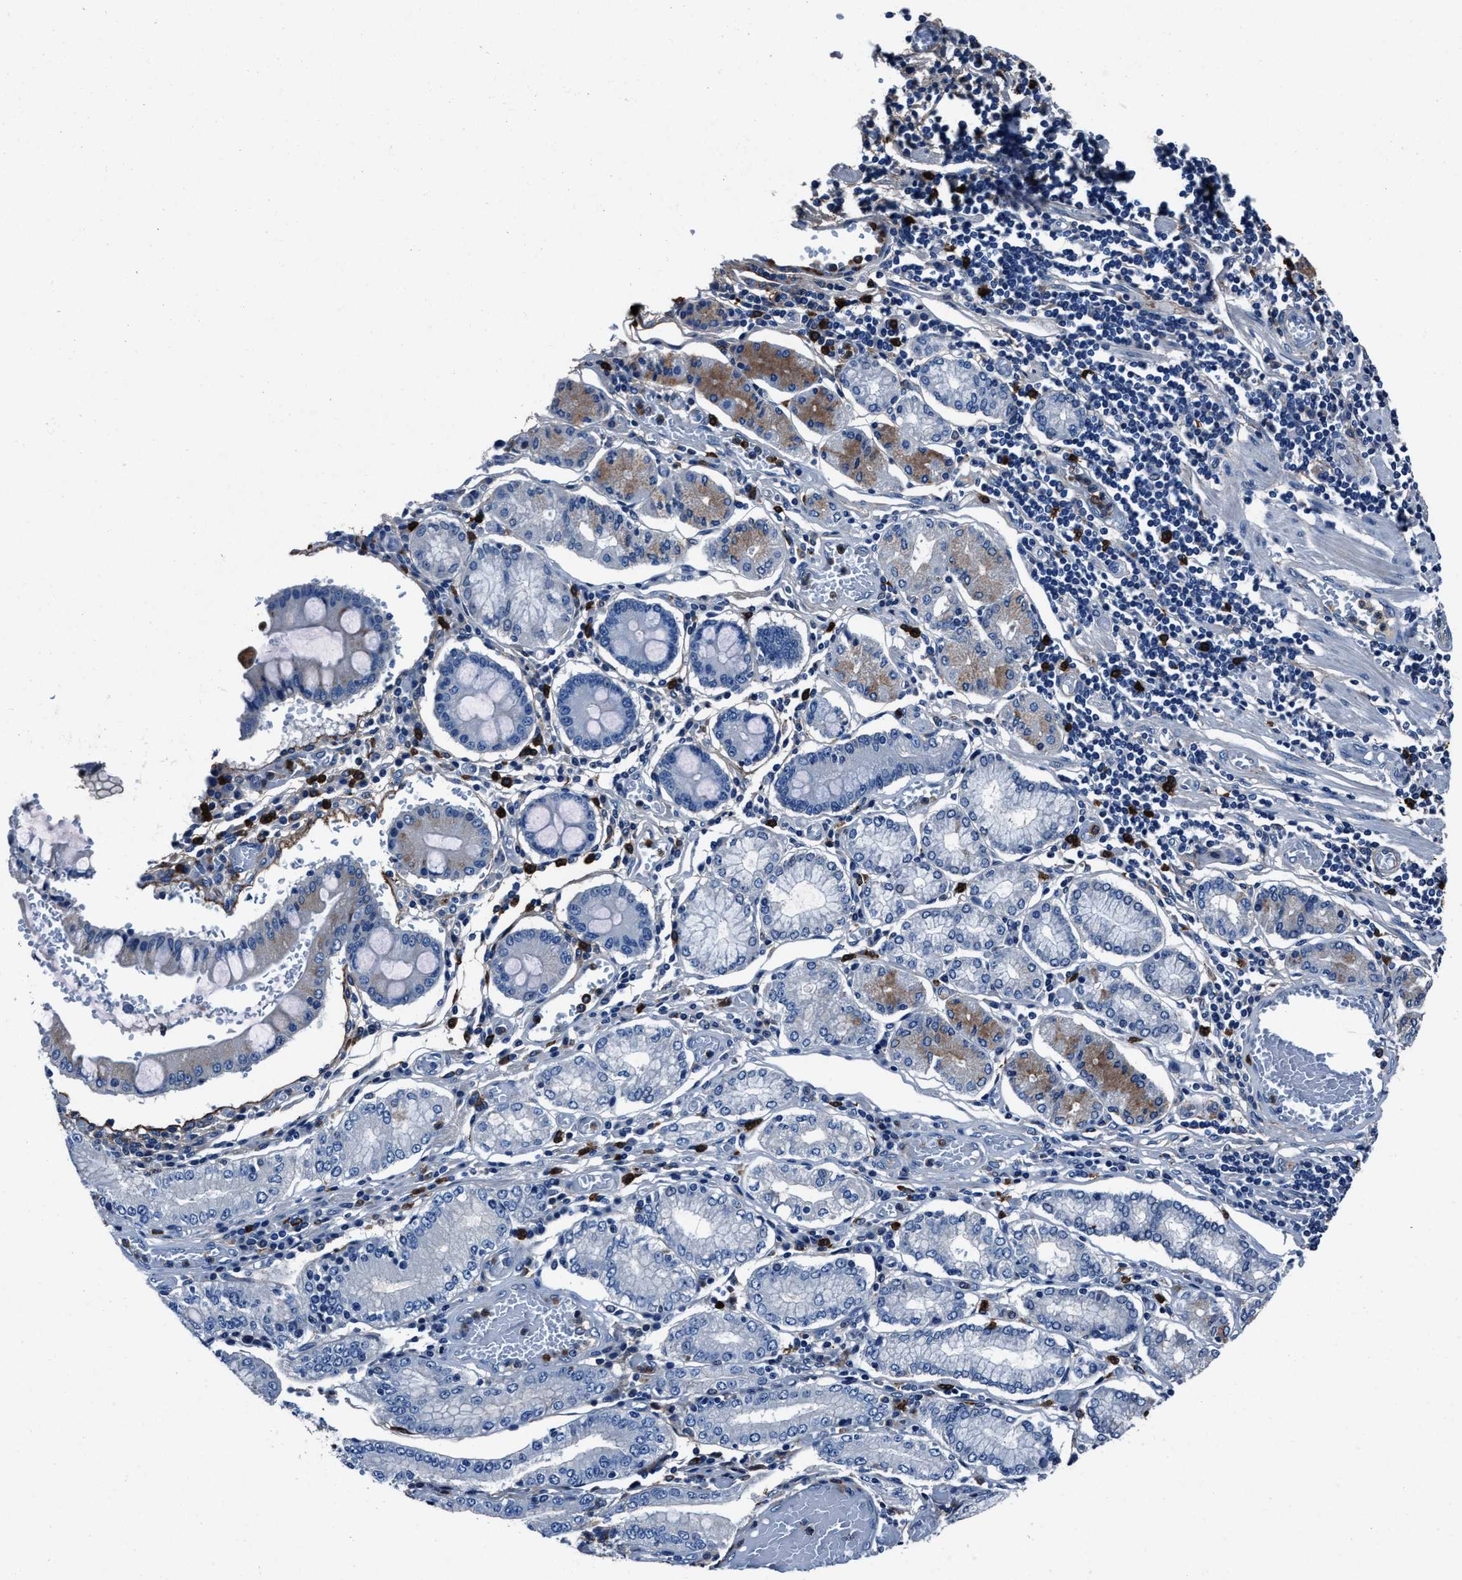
{"staining": {"intensity": "negative", "quantity": "none", "location": "none"}, "tissue": "stomach cancer", "cell_type": "Tumor cells", "image_type": "cancer", "snomed": [{"axis": "morphology", "description": "Adenocarcinoma, NOS"}, {"axis": "topography", "description": "Stomach"}], "caption": "Immunohistochemistry (IHC) image of neoplastic tissue: adenocarcinoma (stomach) stained with DAB reveals no significant protein positivity in tumor cells. (IHC, brightfield microscopy, high magnification).", "gene": "FGL2", "patient": {"sex": "female", "age": 73}}